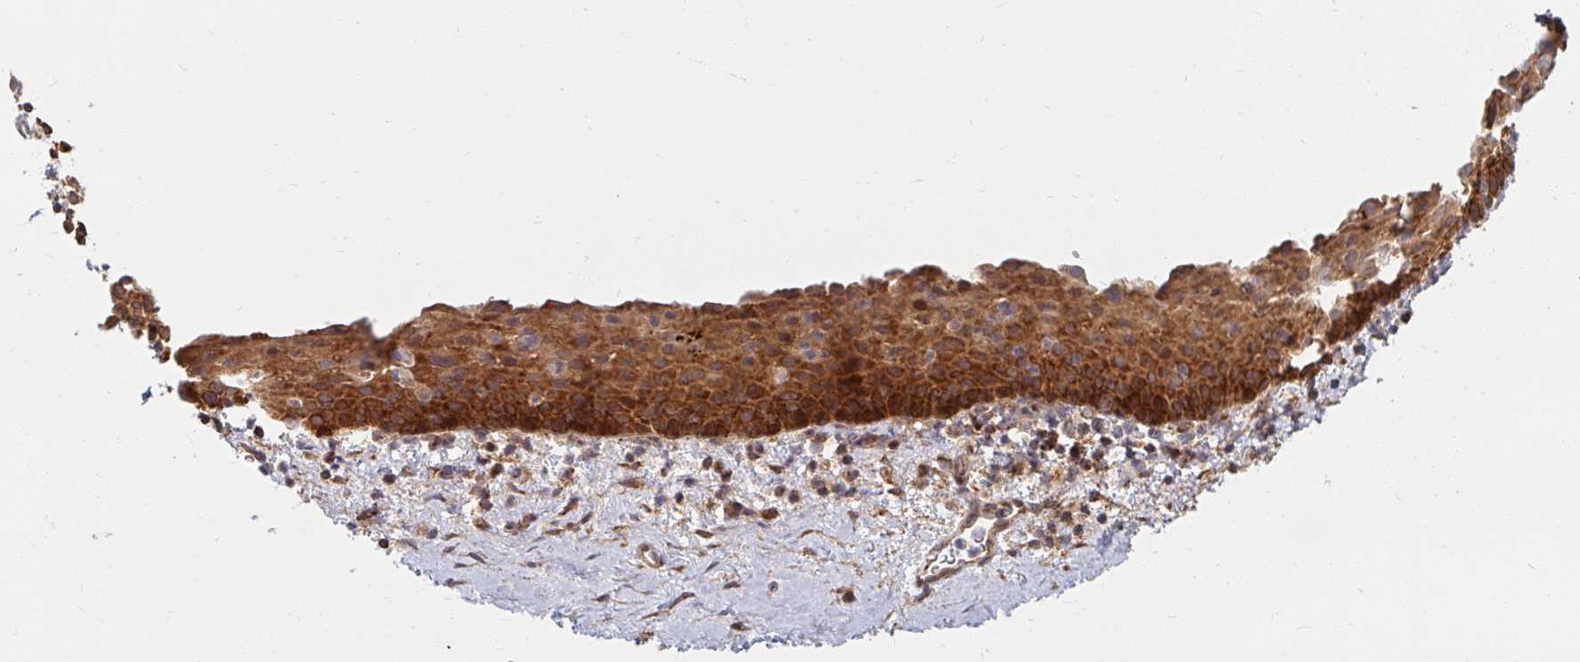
{"staining": {"intensity": "strong", "quantity": "25%-75%", "location": "cytoplasmic/membranous"}, "tissue": "vagina", "cell_type": "Squamous epithelial cells", "image_type": "normal", "snomed": [{"axis": "morphology", "description": "Normal tissue, NOS"}, {"axis": "topography", "description": "Vagina"}], "caption": "This is a photomicrograph of immunohistochemistry staining of unremarkable vagina, which shows strong staining in the cytoplasmic/membranous of squamous epithelial cells.", "gene": "BTF3", "patient": {"sex": "female", "age": 61}}